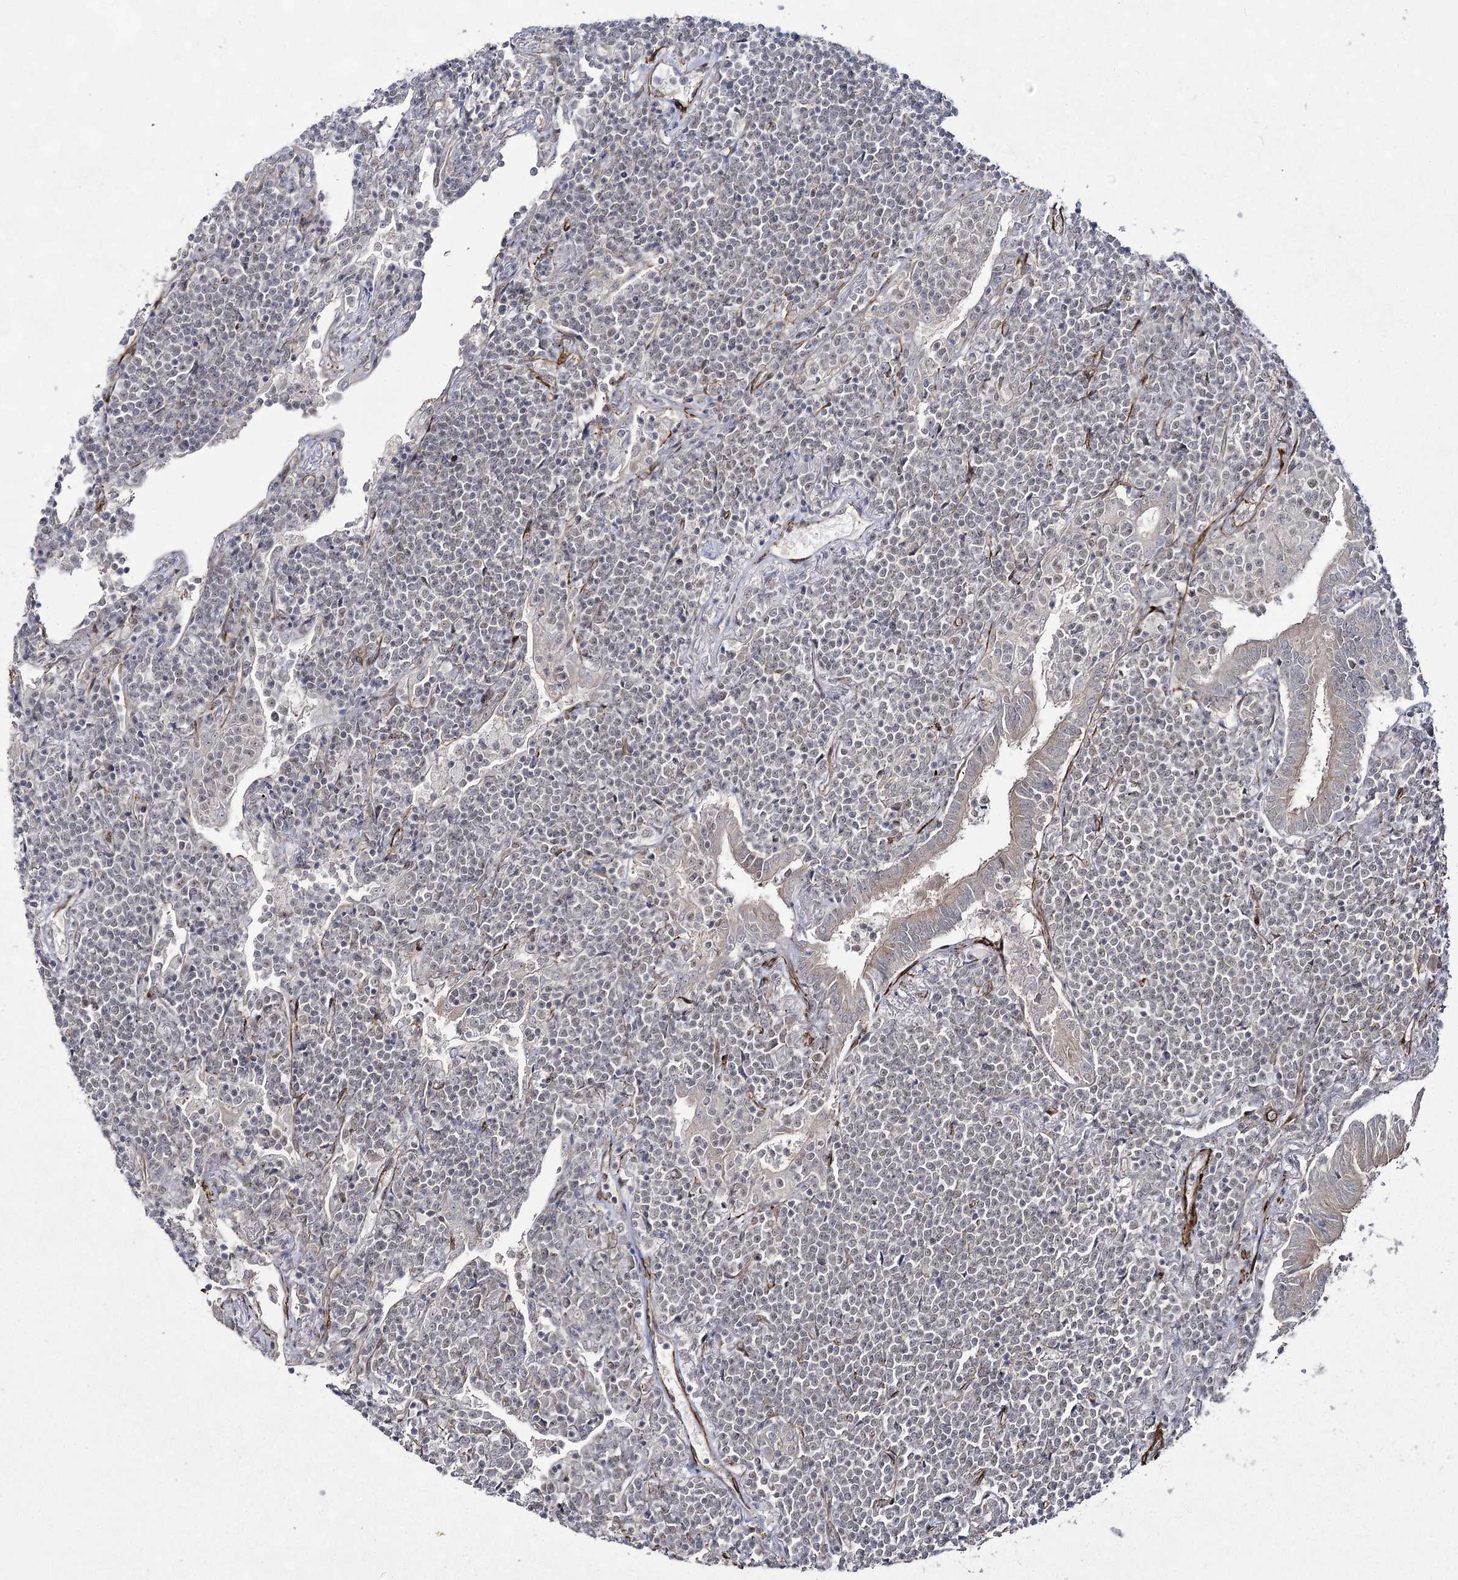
{"staining": {"intensity": "negative", "quantity": "none", "location": "none"}, "tissue": "lymphoma", "cell_type": "Tumor cells", "image_type": "cancer", "snomed": [{"axis": "morphology", "description": "Malignant lymphoma, non-Hodgkin's type, Low grade"}, {"axis": "topography", "description": "Lung"}], "caption": "Low-grade malignant lymphoma, non-Hodgkin's type stained for a protein using immunohistochemistry exhibits no positivity tumor cells.", "gene": "CWF19L1", "patient": {"sex": "female", "age": 71}}